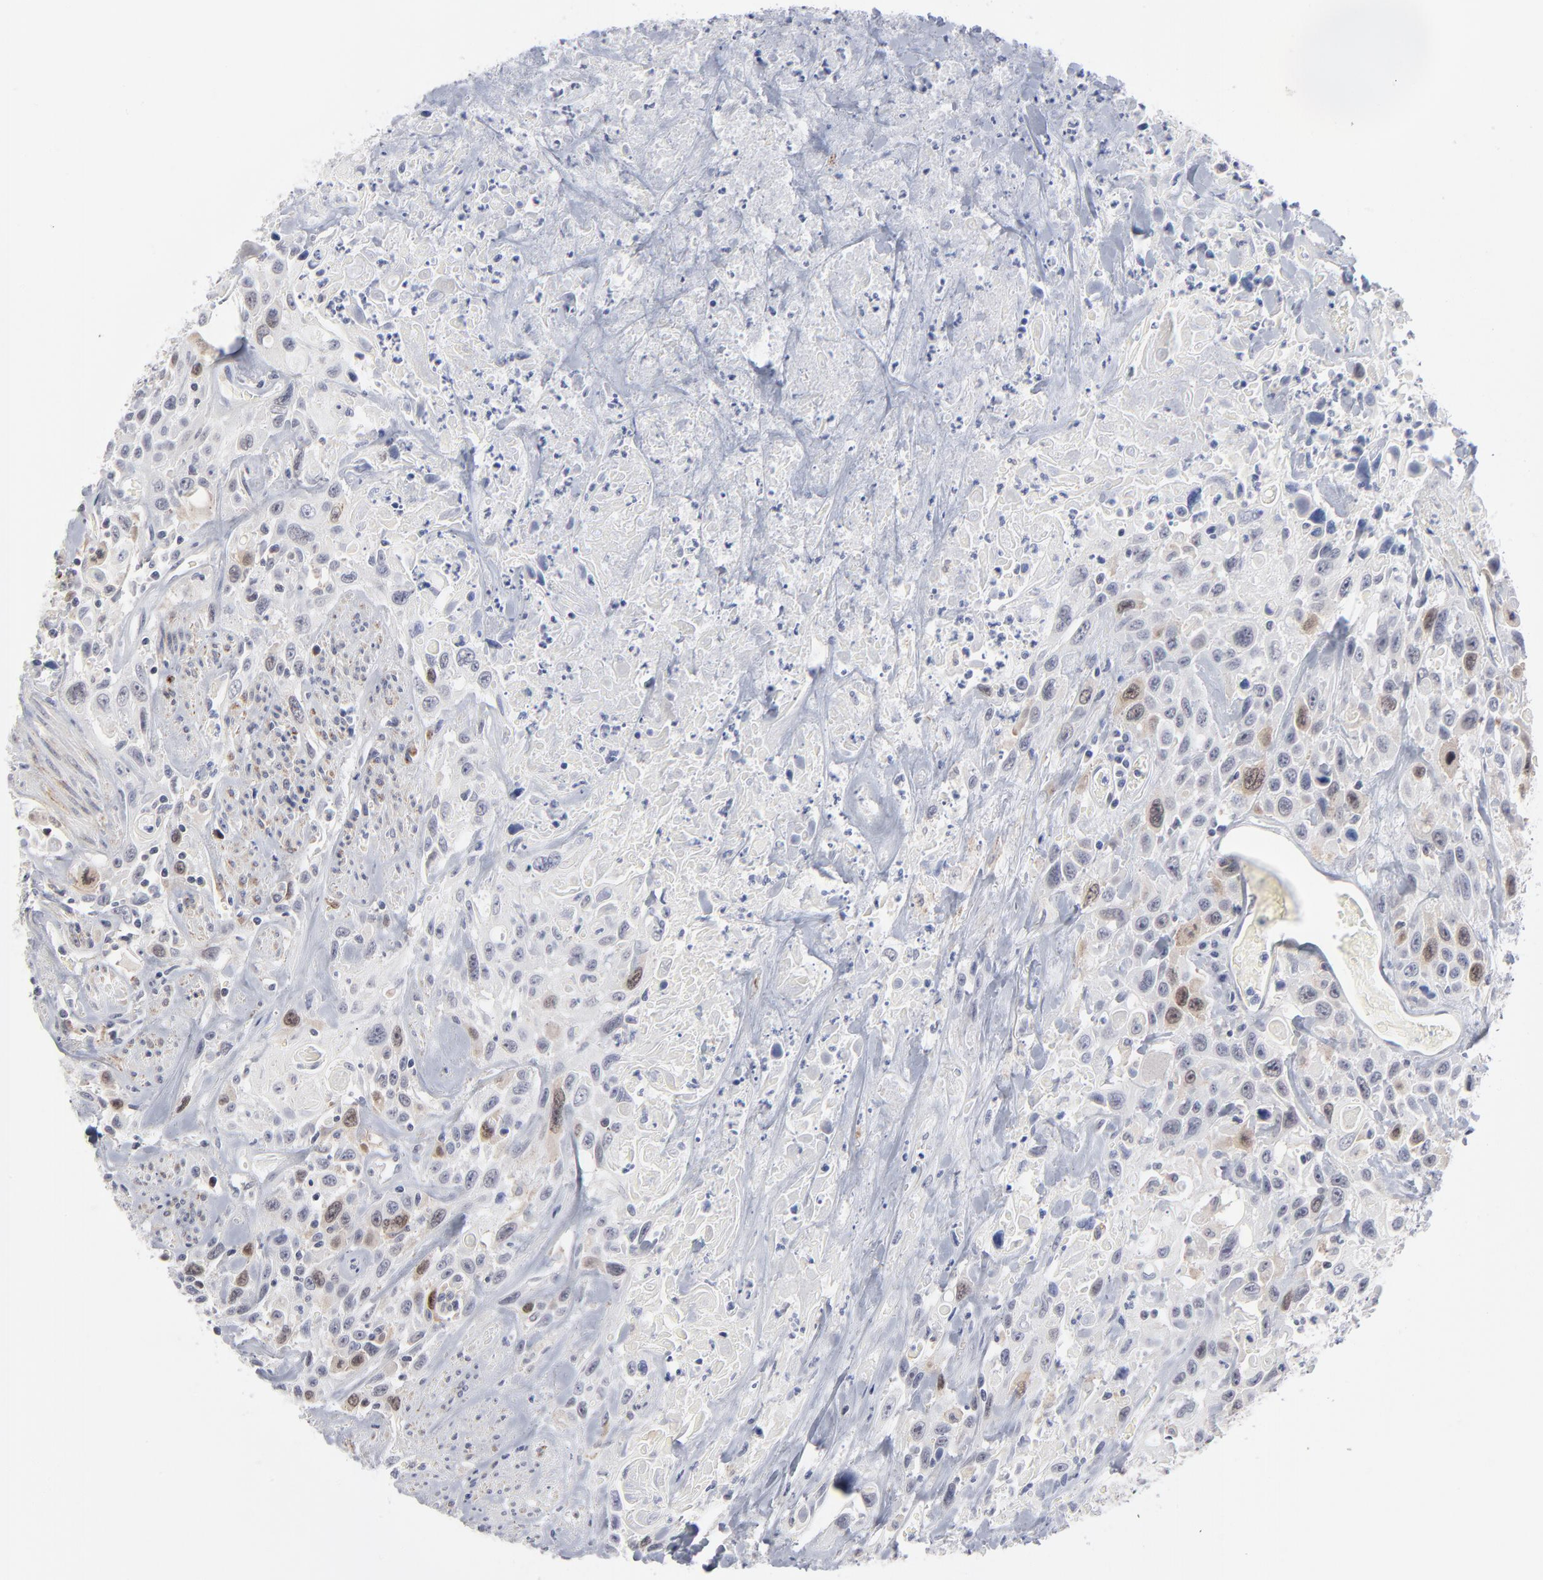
{"staining": {"intensity": "weak", "quantity": "<25%", "location": "cytoplasmic/membranous,nuclear"}, "tissue": "urothelial cancer", "cell_type": "Tumor cells", "image_type": "cancer", "snomed": [{"axis": "morphology", "description": "Urothelial carcinoma, High grade"}, {"axis": "topography", "description": "Urinary bladder"}], "caption": "This is an IHC micrograph of urothelial cancer. There is no expression in tumor cells.", "gene": "AURKA", "patient": {"sex": "female", "age": 84}}